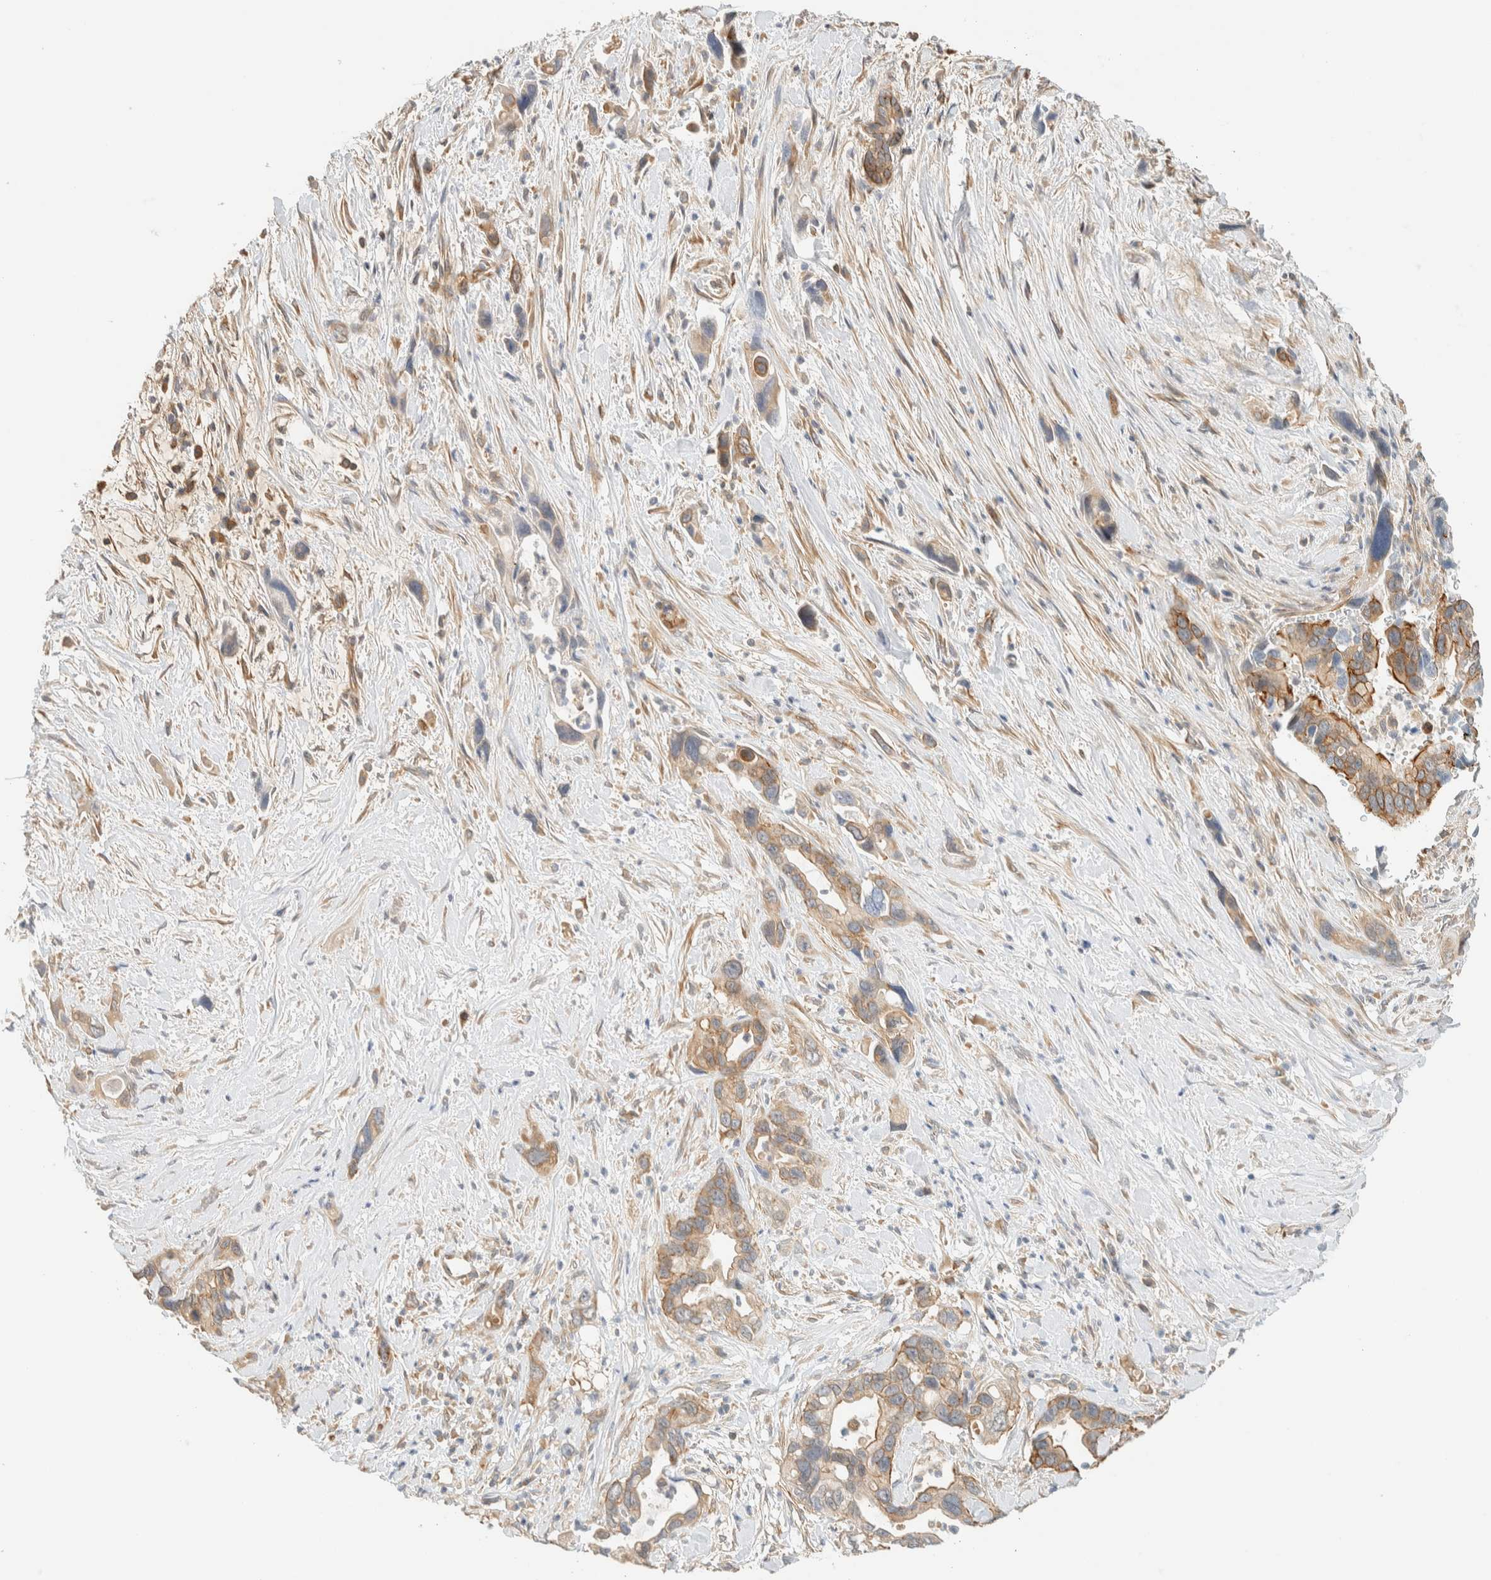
{"staining": {"intensity": "moderate", "quantity": ">75%", "location": "cytoplasmic/membranous"}, "tissue": "pancreatic cancer", "cell_type": "Tumor cells", "image_type": "cancer", "snomed": [{"axis": "morphology", "description": "Adenocarcinoma, NOS"}, {"axis": "topography", "description": "Pancreas"}], "caption": "The histopathology image demonstrates immunohistochemical staining of adenocarcinoma (pancreatic). There is moderate cytoplasmic/membranous expression is identified in about >75% of tumor cells.", "gene": "LIMA1", "patient": {"sex": "female", "age": 70}}